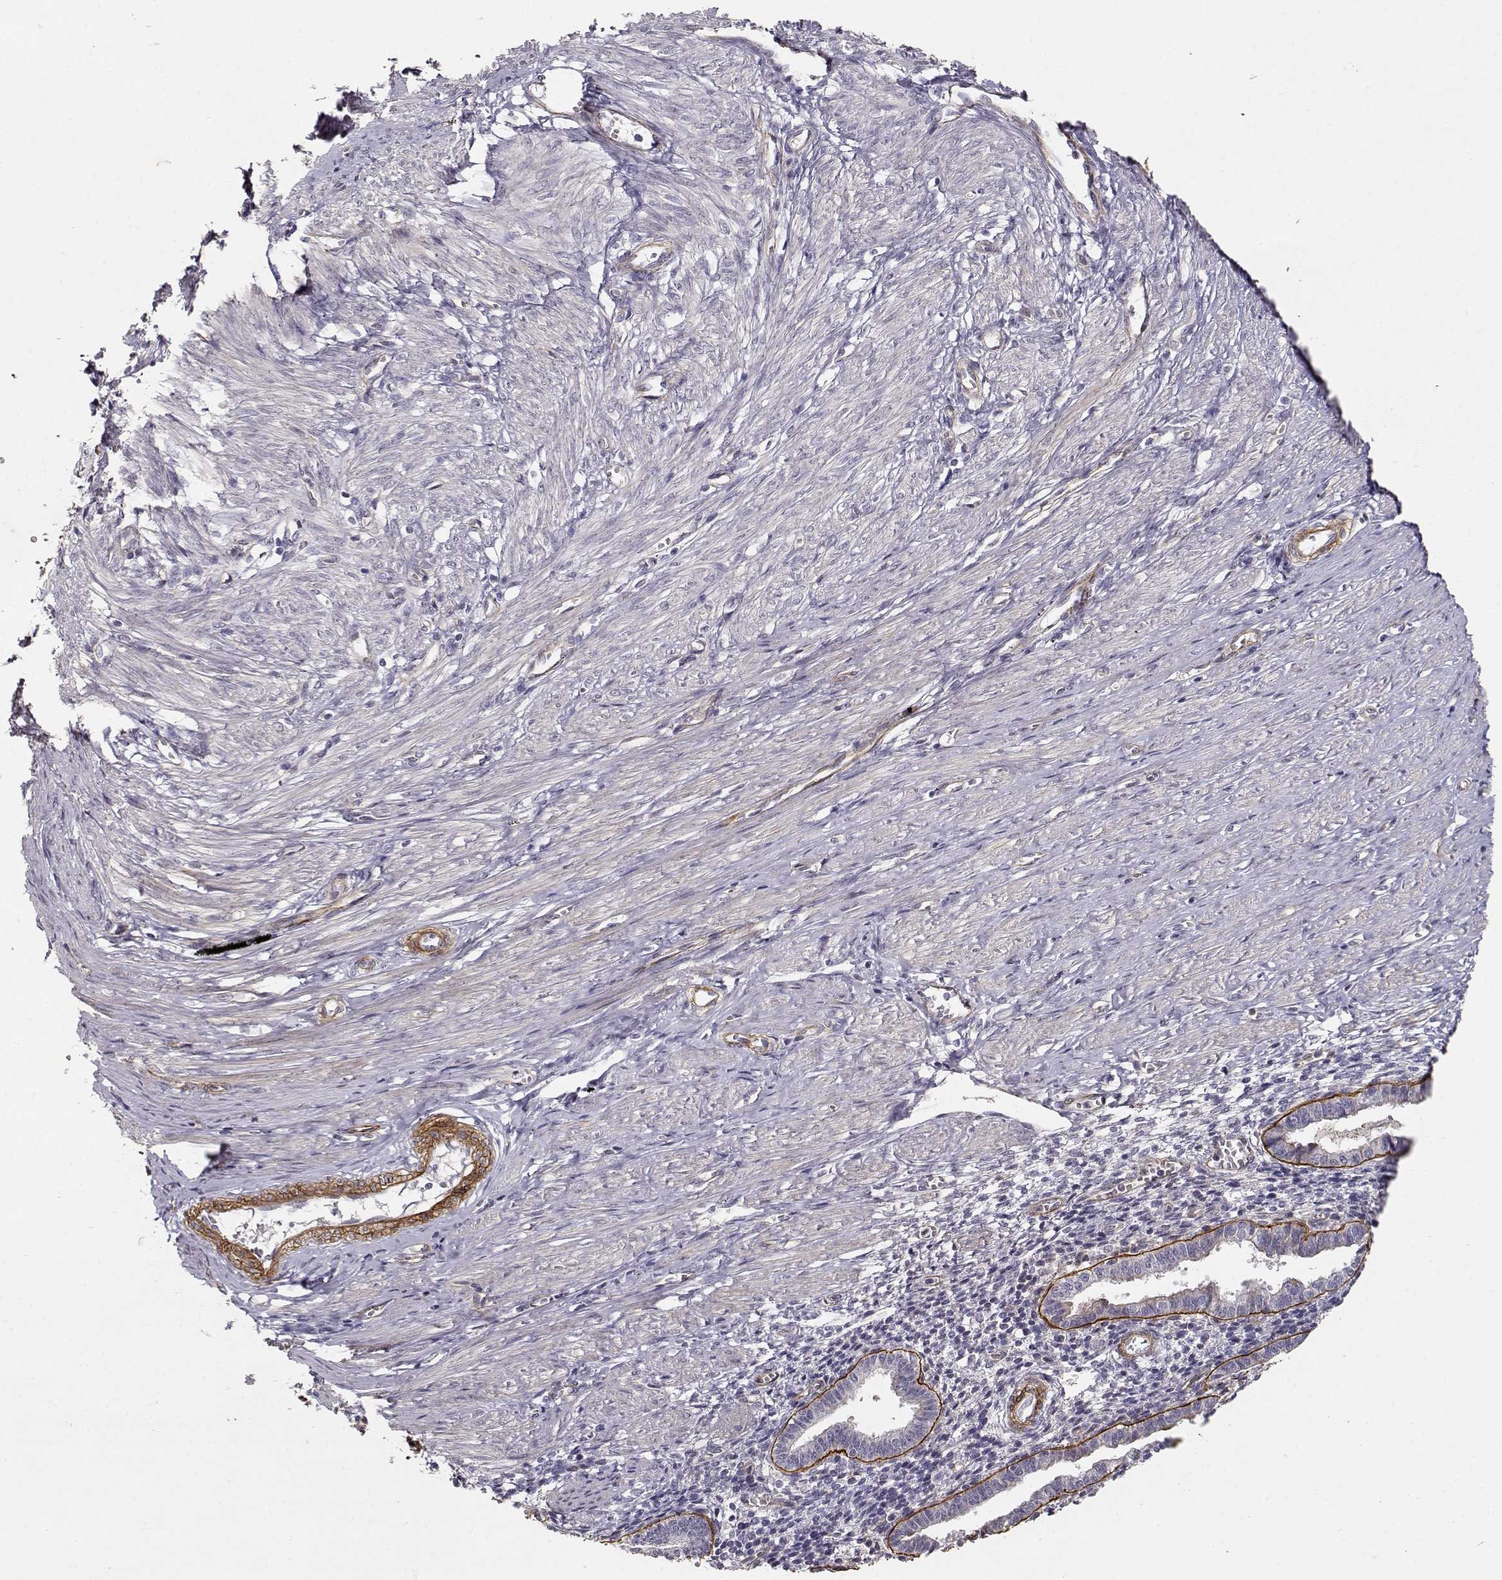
{"staining": {"intensity": "negative", "quantity": "none", "location": "none"}, "tissue": "endometrium", "cell_type": "Cells in endometrial stroma", "image_type": "normal", "snomed": [{"axis": "morphology", "description": "Normal tissue, NOS"}, {"axis": "topography", "description": "Endometrium"}], "caption": "IHC histopathology image of benign endometrium: endometrium stained with DAB (3,3'-diaminobenzidine) demonstrates no significant protein expression in cells in endometrial stroma.", "gene": "LAMA5", "patient": {"sex": "female", "age": 37}}